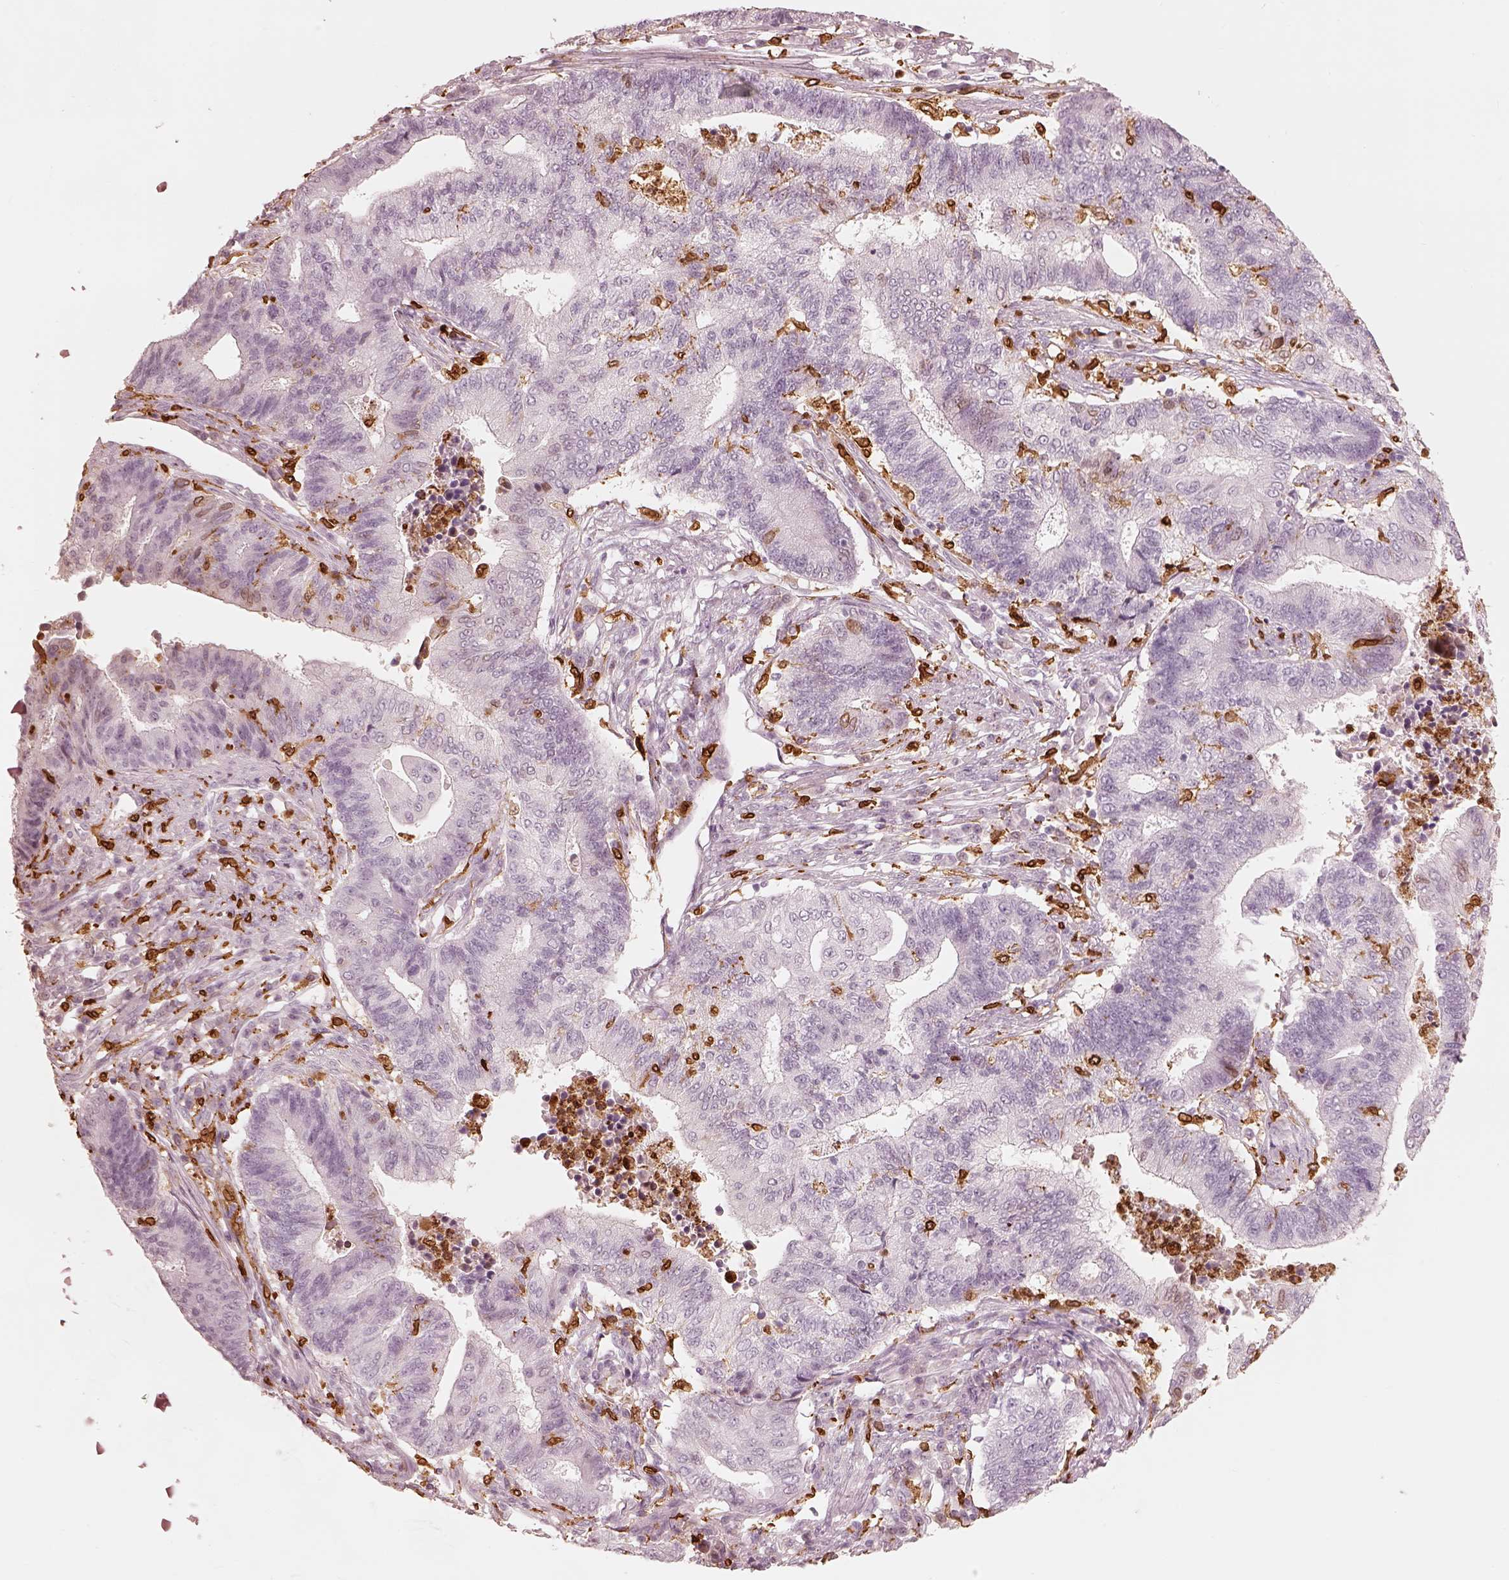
{"staining": {"intensity": "negative", "quantity": "none", "location": "none"}, "tissue": "endometrial cancer", "cell_type": "Tumor cells", "image_type": "cancer", "snomed": [{"axis": "morphology", "description": "Adenocarcinoma, NOS"}, {"axis": "topography", "description": "Uterus"}, {"axis": "topography", "description": "Endometrium"}], "caption": "Immunohistochemistry micrograph of neoplastic tissue: human adenocarcinoma (endometrial) stained with DAB (3,3'-diaminobenzidine) exhibits no significant protein positivity in tumor cells.", "gene": "ALOX5", "patient": {"sex": "female", "age": 54}}